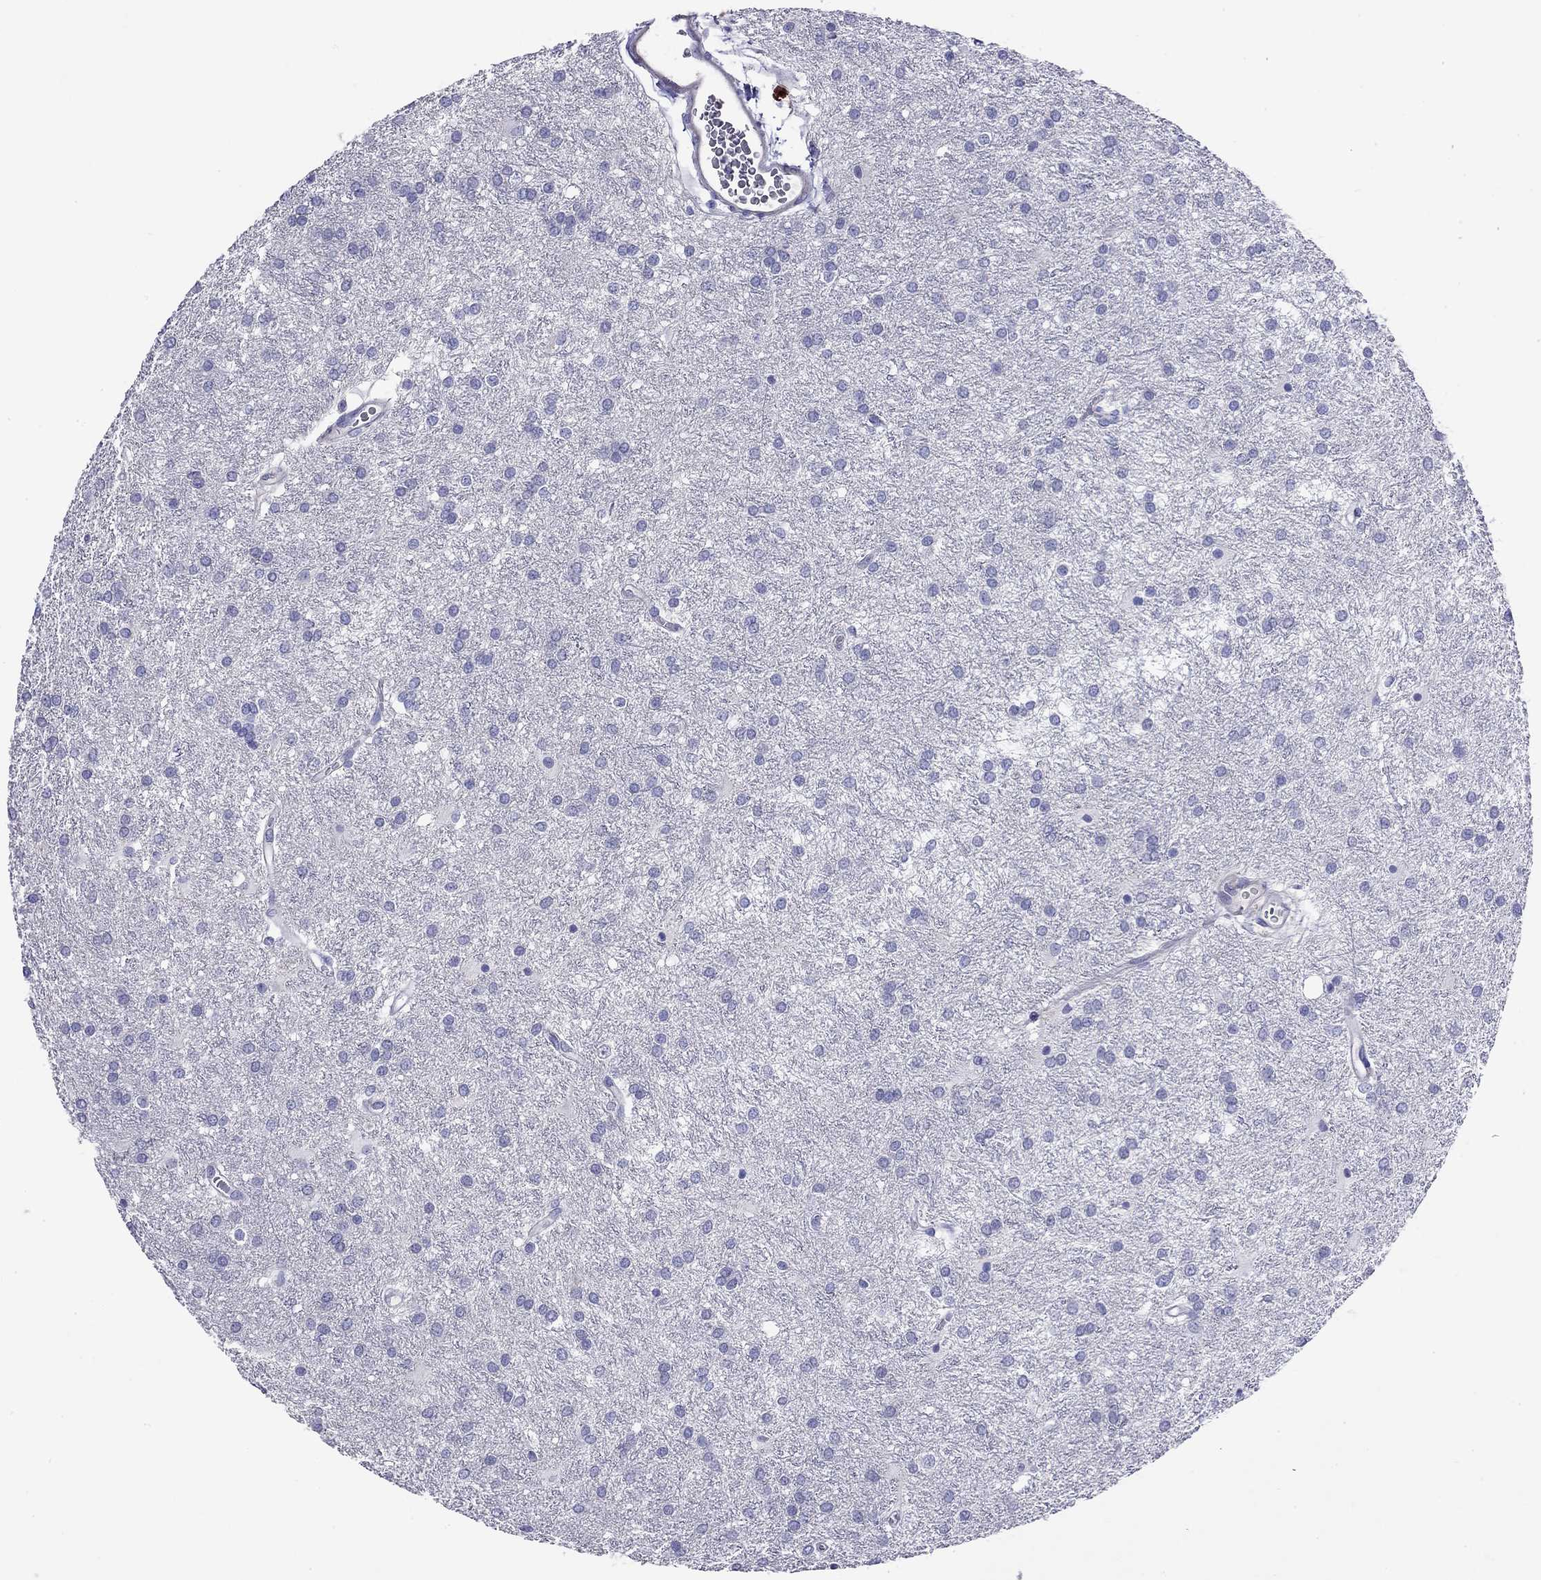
{"staining": {"intensity": "negative", "quantity": "none", "location": "none"}, "tissue": "glioma", "cell_type": "Tumor cells", "image_type": "cancer", "snomed": [{"axis": "morphology", "description": "Glioma, malignant, Low grade"}, {"axis": "topography", "description": "Brain"}], "caption": "Tumor cells show no significant protein expression in glioma. The staining was performed using DAB (3,3'-diaminobenzidine) to visualize the protein expression in brown, while the nuclei were stained in blue with hematoxylin (Magnification: 20x).", "gene": "GNAT3", "patient": {"sex": "female", "age": 32}}